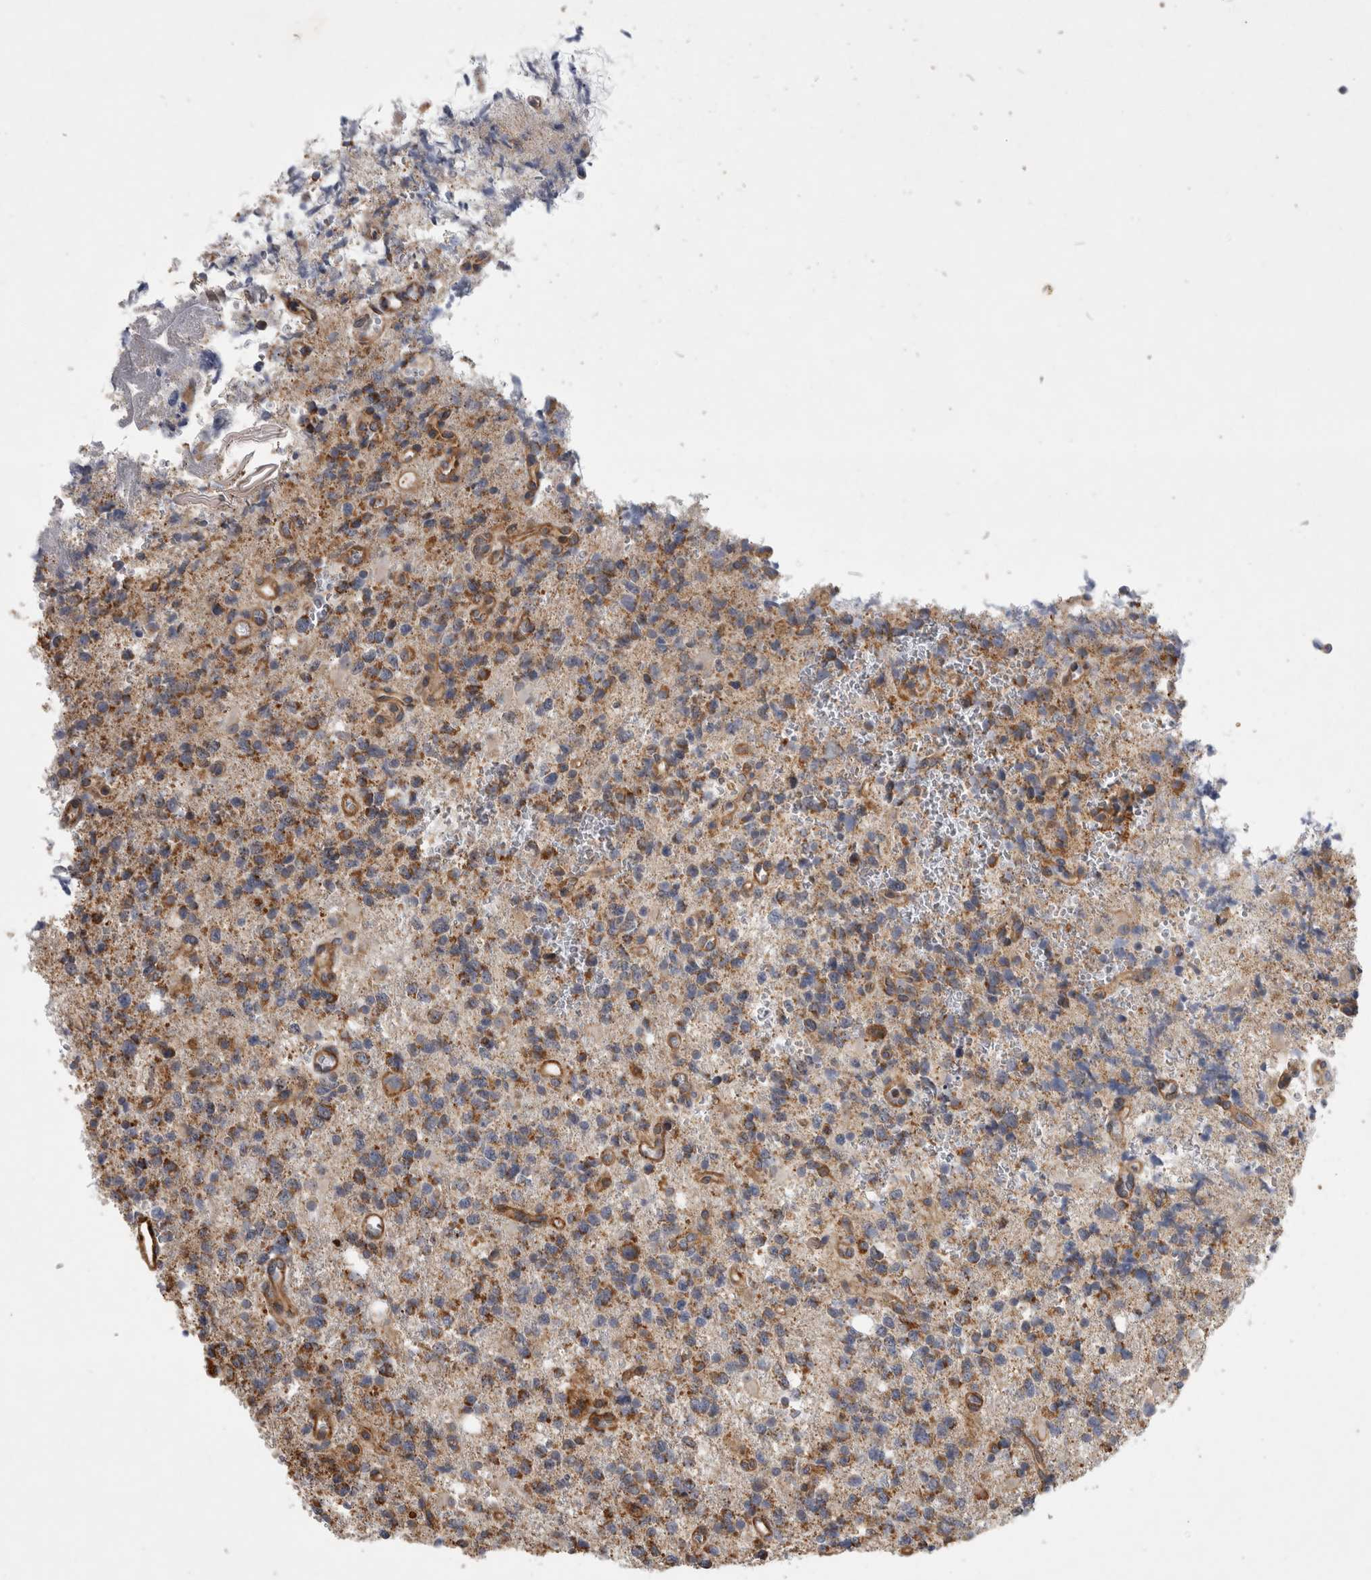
{"staining": {"intensity": "moderate", "quantity": ">75%", "location": "cytoplasmic/membranous"}, "tissue": "glioma", "cell_type": "Tumor cells", "image_type": "cancer", "snomed": [{"axis": "morphology", "description": "Glioma, malignant, High grade"}, {"axis": "topography", "description": "Brain"}], "caption": "A brown stain labels moderate cytoplasmic/membranous positivity of a protein in human malignant high-grade glioma tumor cells. (IHC, brightfield microscopy, high magnification).", "gene": "SFXN2", "patient": {"sex": "female", "age": 62}}